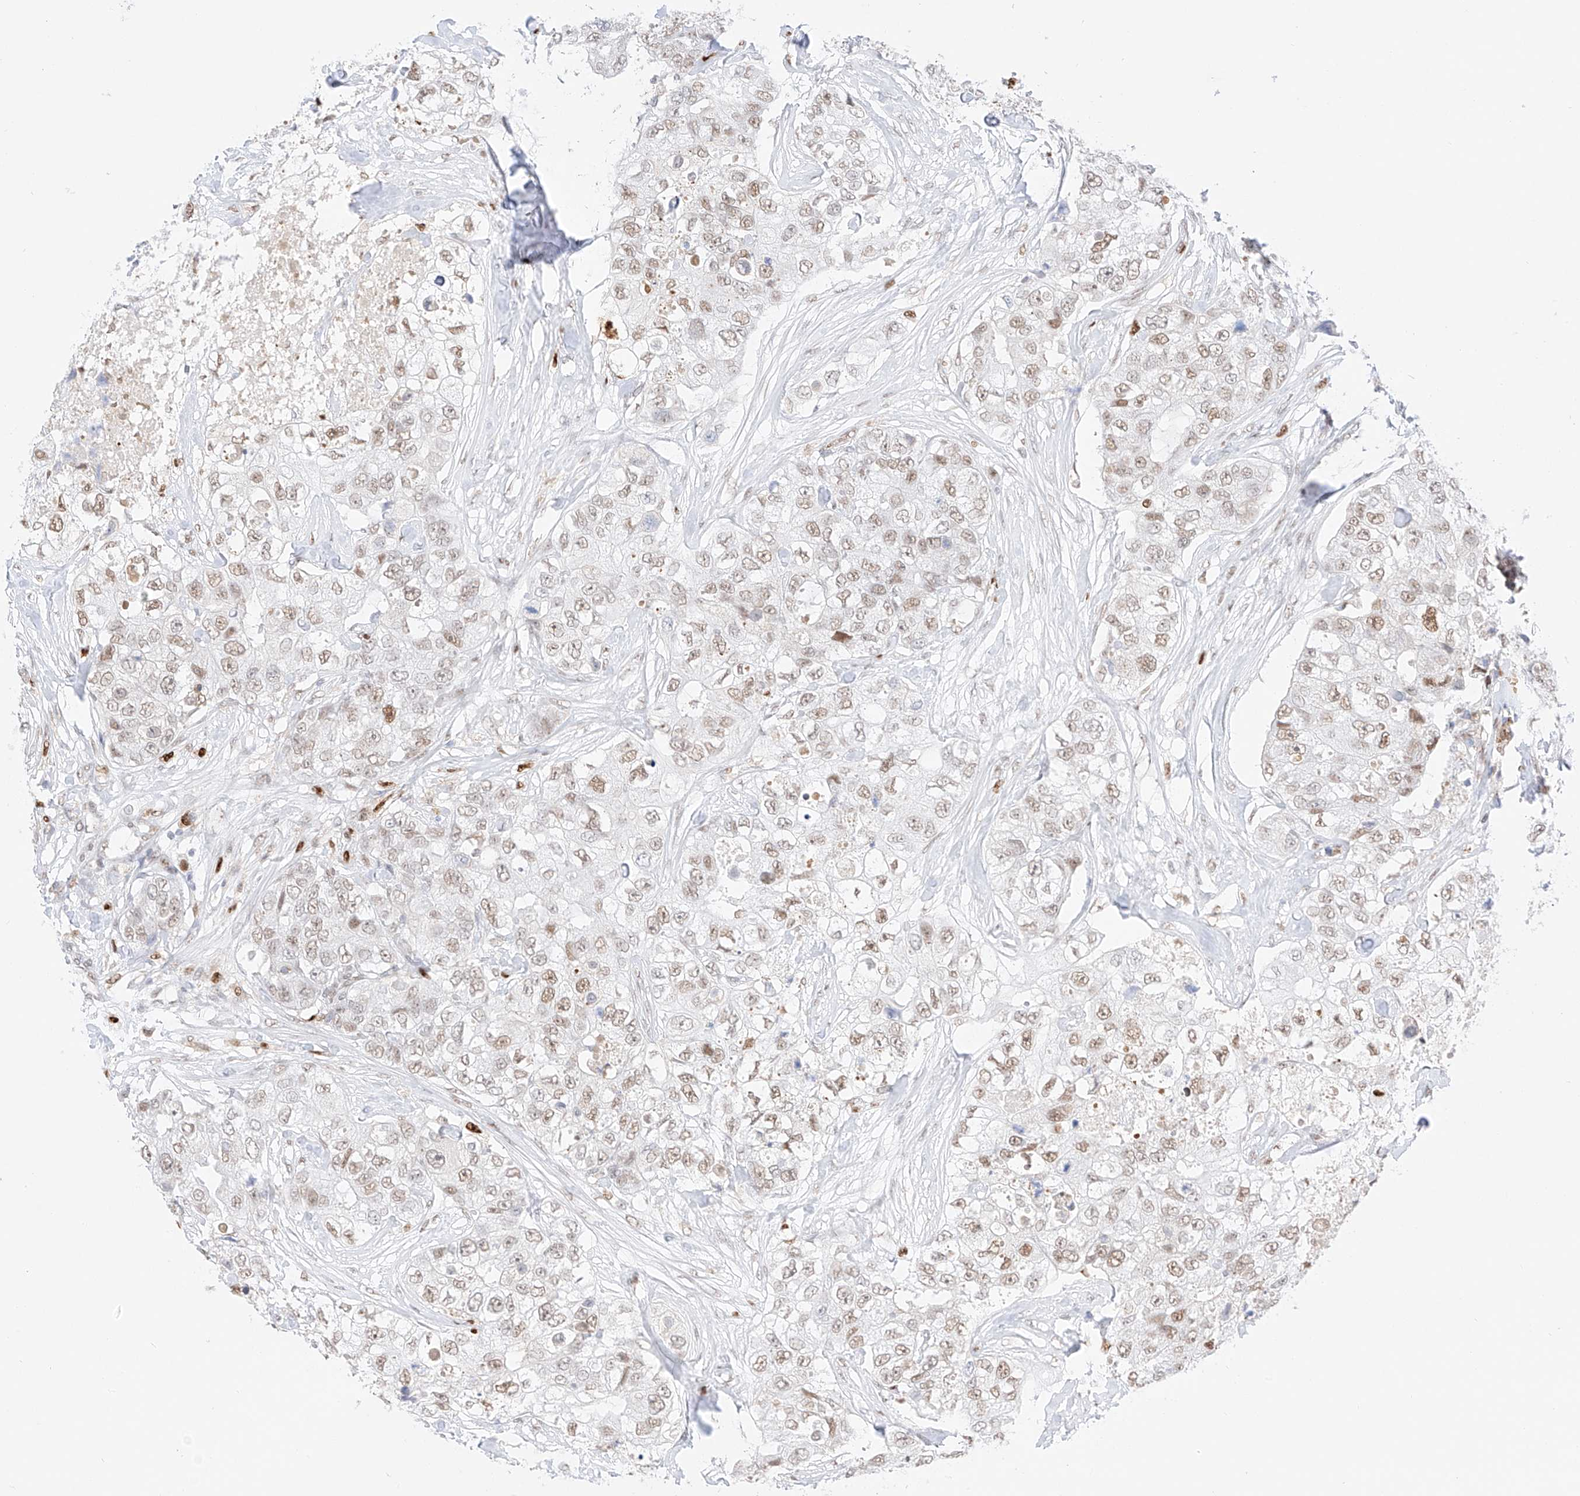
{"staining": {"intensity": "moderate", "quantity": "25%-75%", "location": "nuclear"}, "tissue": "breast cancer", "cell_type": "Tumor cells", "image_type": "cancer", "snomed": [{"axis": "morphology", "description": "Duct carcinoma"}, {"axis": "topography", "description": "Breast"}], "caption": "This histopathology image exhibits breast cancer stained with immunohistochemistry to label a protein in brown. The nuclear of tumor cells show moderate positivity for the protein. Nuclei are counter-stained blue.", "gene": "APIP", "patient": {"sex": "female", "age": 62}}